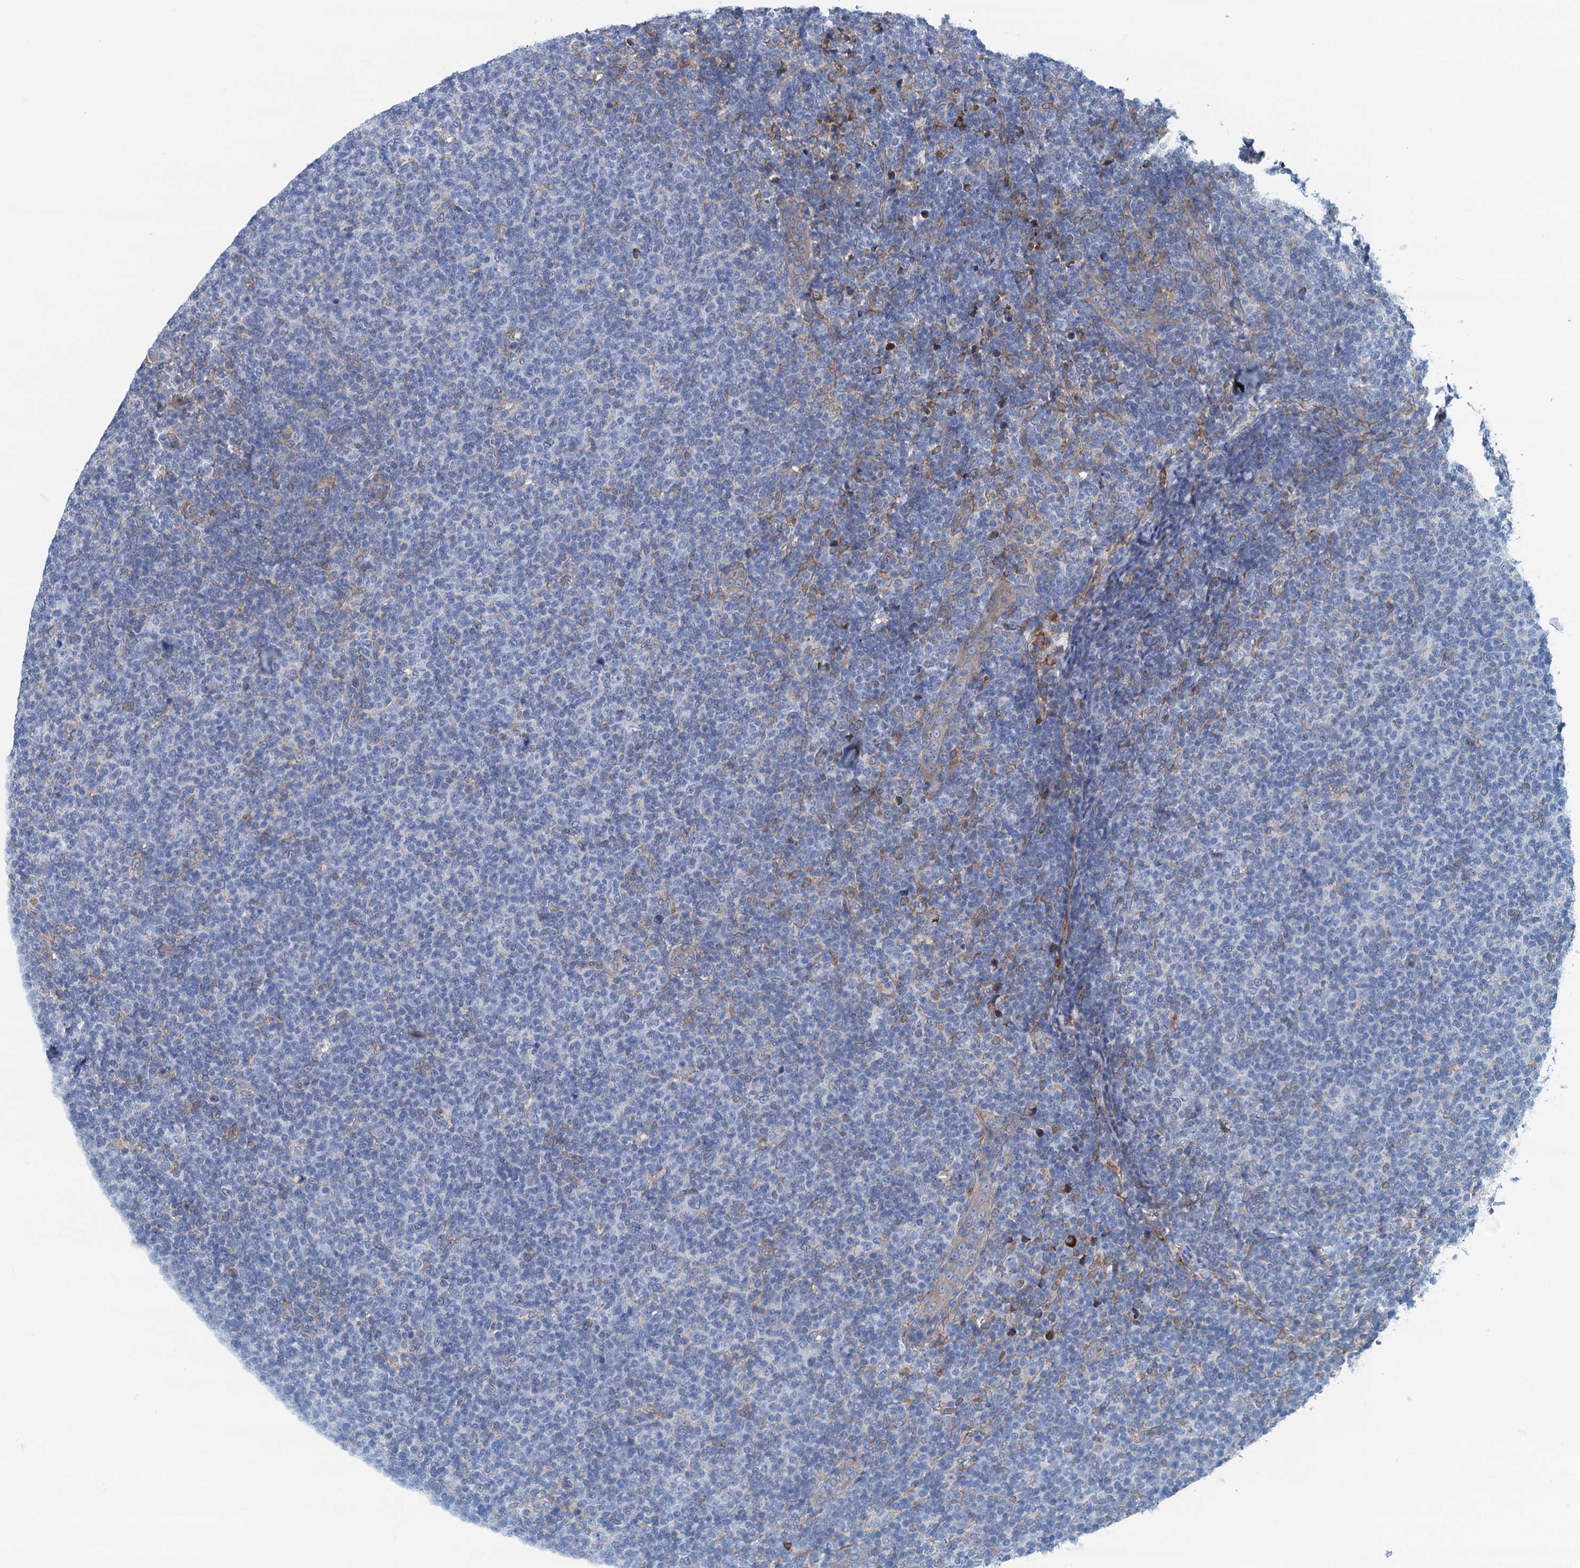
{"staining": {"intensity": "negative", "quantity": "none", "location": "none"}, "tissue": "lymphoma", "cell_type": "Tumor cells", "image_type": "cancer", "snomed": [{"axis": "morphology", "description": "Malignant lymphoma, non-Hodgkin's type, Low grade"}, {"axis": "topography", "description": "Lymph node"}], "caption": "Immunohistochemical staining of human low-grade malignant lymphoma, non-Hodgkin's type shows no significant expression in tumor cells.", "gene": "MYDGF", "patient": {"sex": "male", "age": 66}}